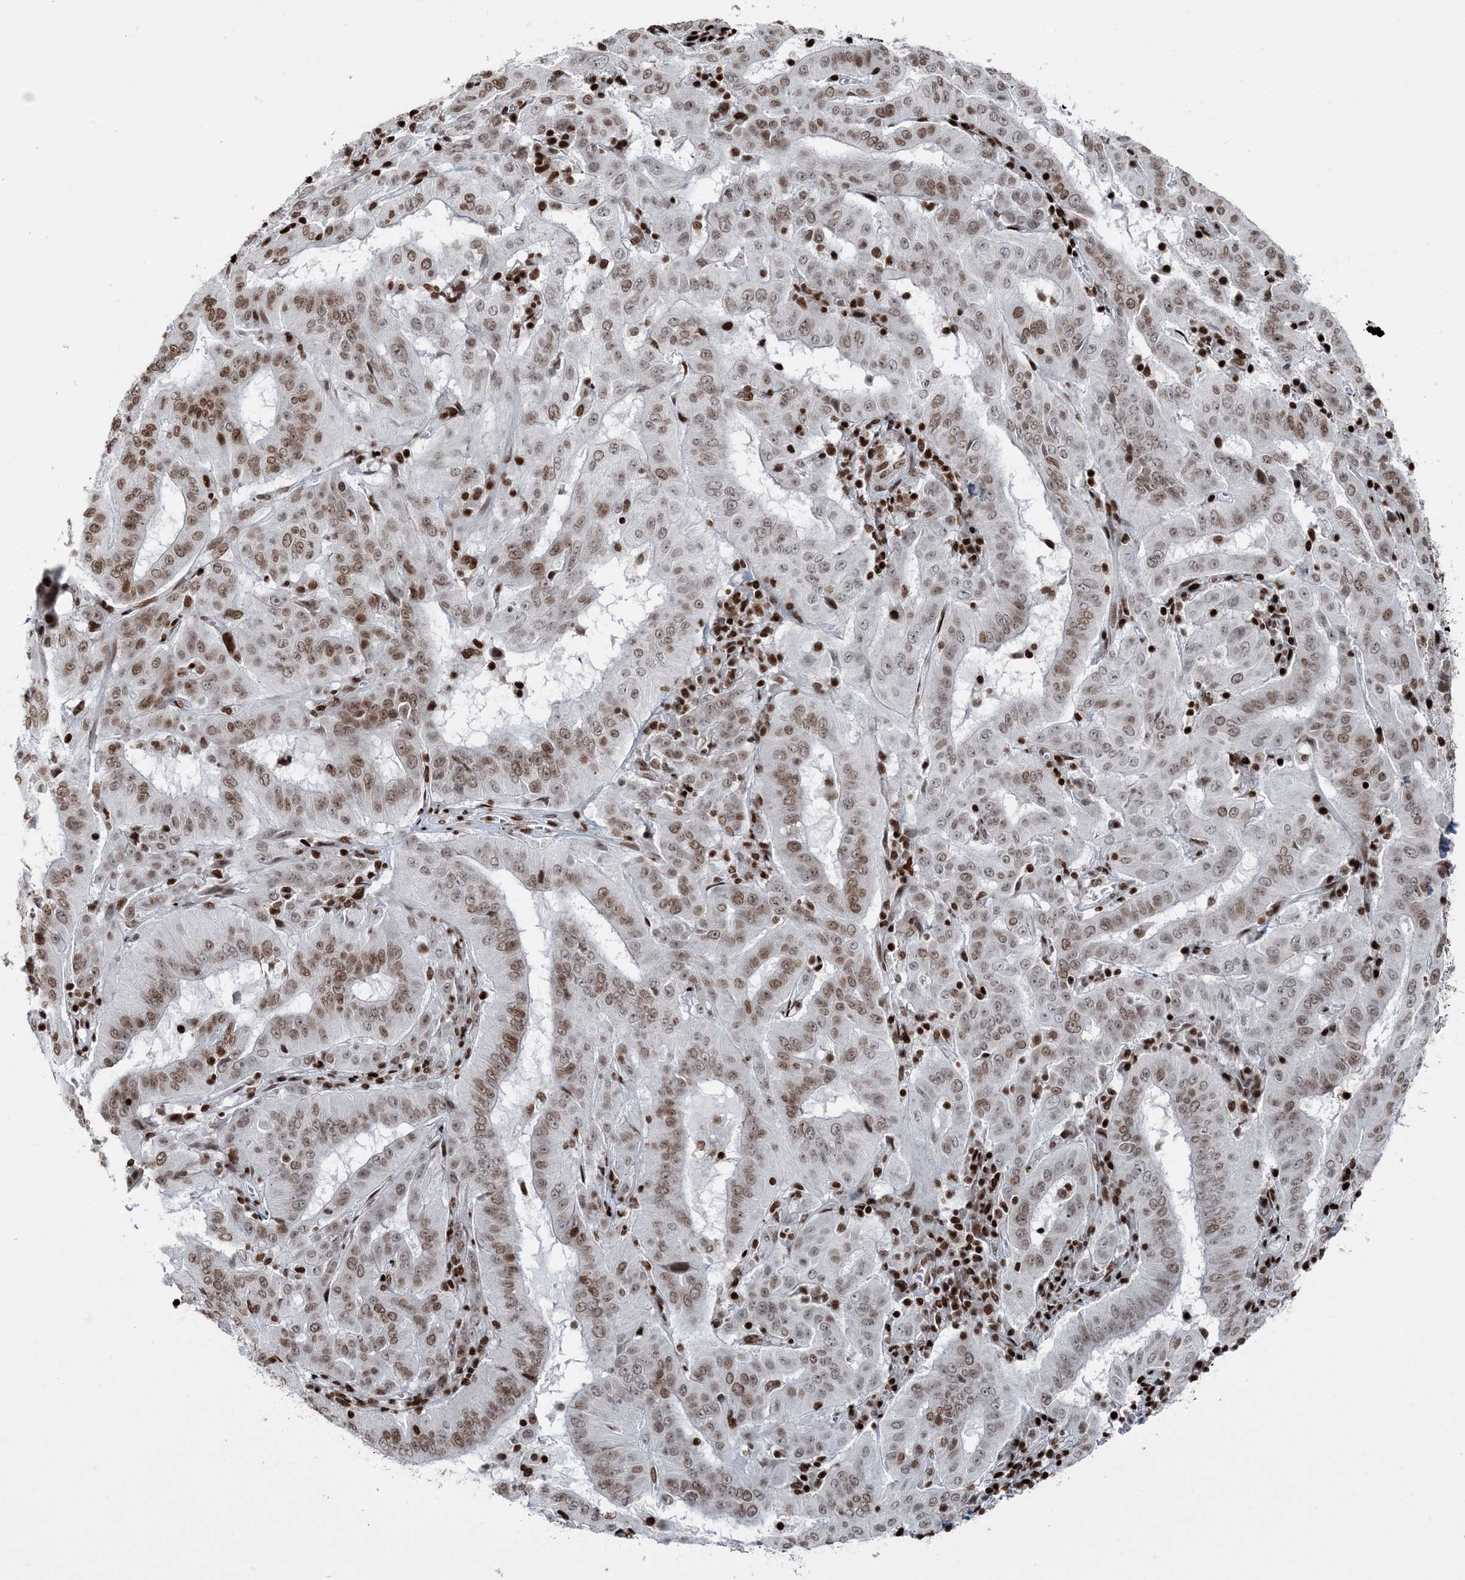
{"staining": {"intensity": "moderate", "quantity": ">75%", "location": "nuclear"}, "tissue": "pancreatic cancer", "cell_type": "Tumor cells", "image_type": "cancer", "snomed": [{"axis": "morphology", "description": "Adenocarcinoma, NOS"}, {"axis": "topography", "description": "Pancreas"}], "caption": "Immunohistochemical staining of human pancreatic adenocarcinoma shows moderate nuclear protein positivity in approximately >75% of tumor cells. The protein is shown in brown color, while the nuclei are stained blue.", "gene": "H3-3B", "patient": {"sex": "male", "age": 63}}